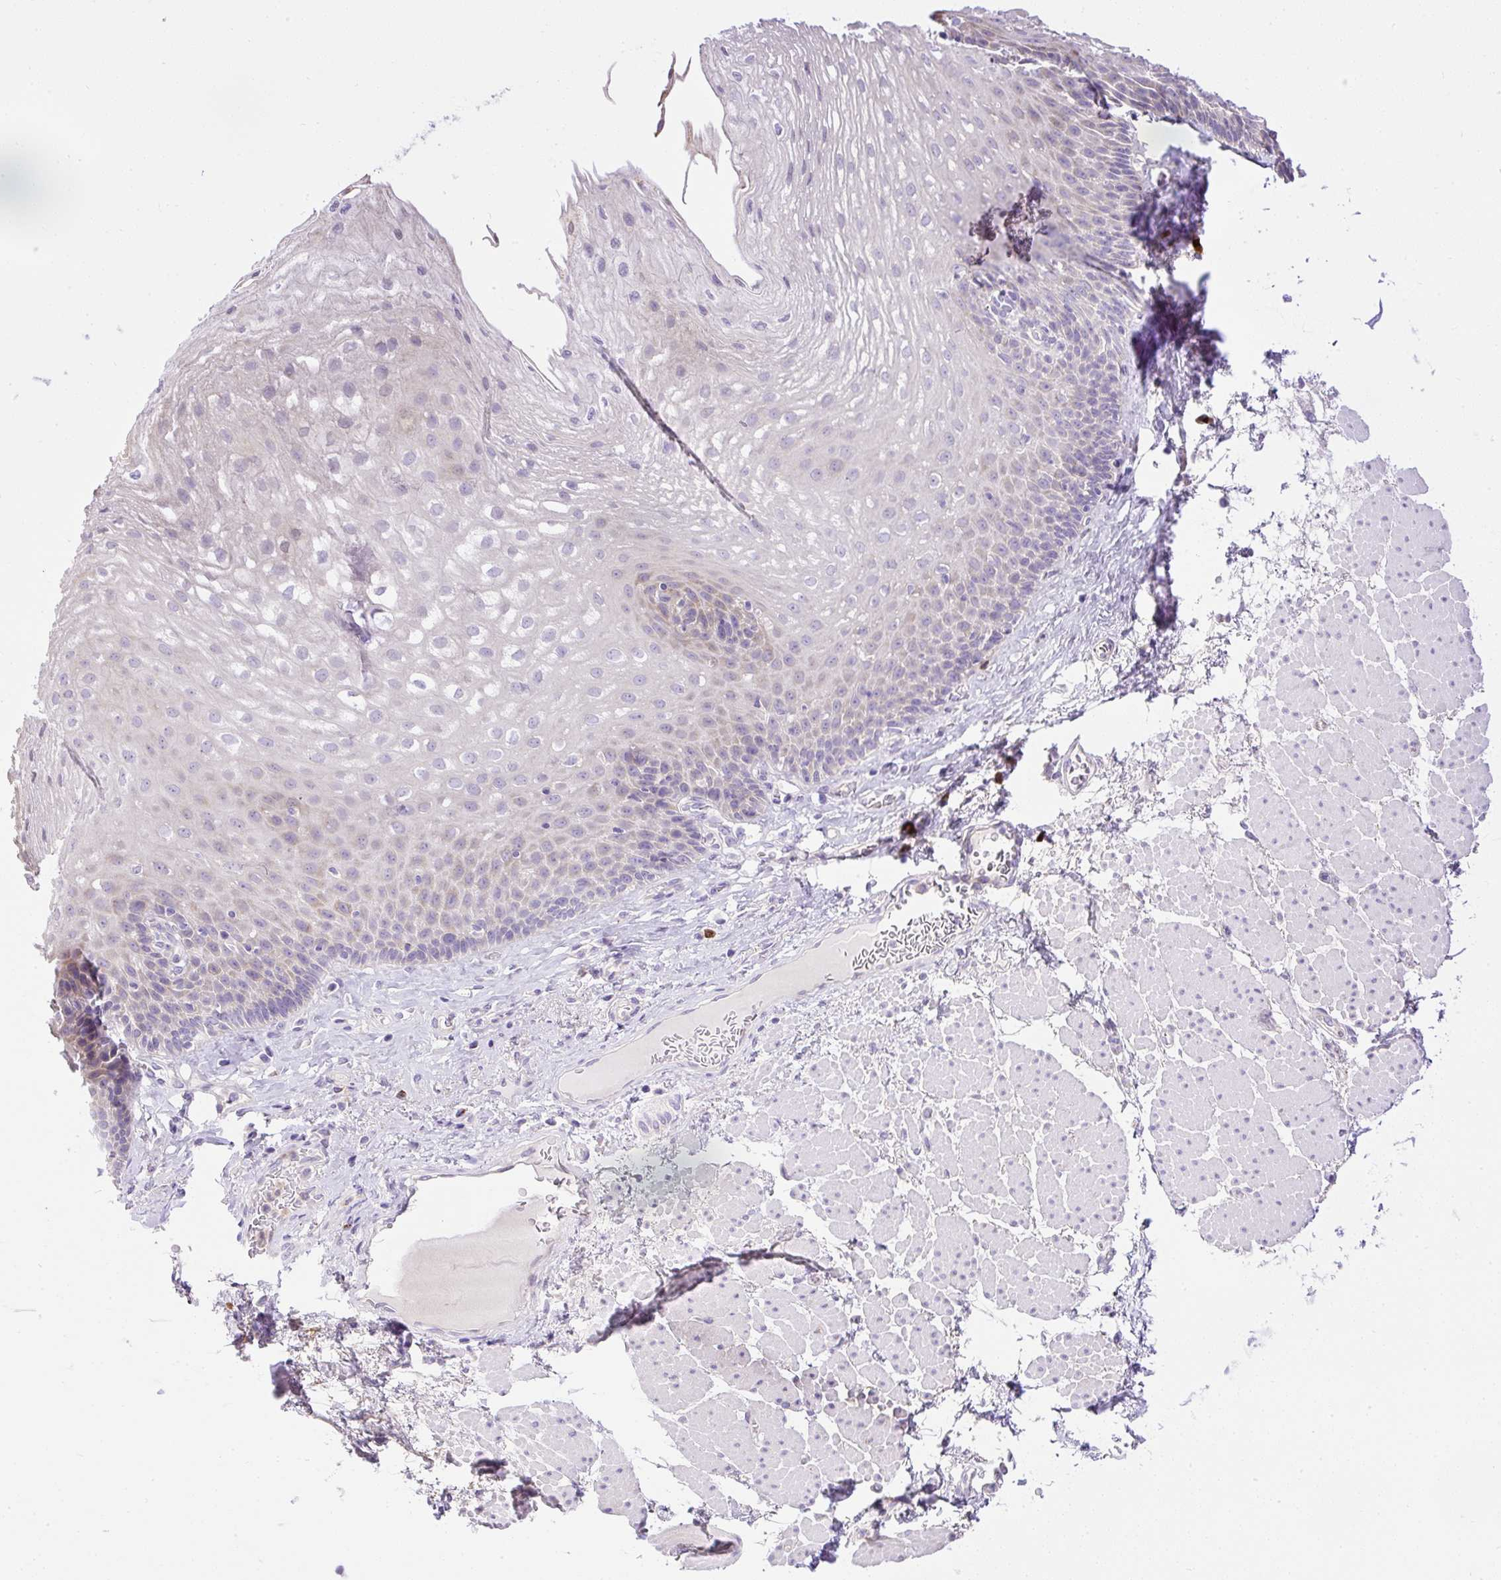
{"staining": {"intensity": "negative", "quantity": "none", "location": "none"}, "tissue": "esophagus", "cell_type": "Squamous epithelial cells", "image_type": "normal", "snomed": [{"axis": "morphology", "description": "Normal tissue, NOS"}, {"axis": "topography", "description": "Esophagus"}], "caption": "There is no significant expression in squamous epithelial cells of esophagus. (DAB (3,3'-diaminobenzidine) immunohistochemistry (IHC) with hematoxylin counter stain).", "gene": "CFAP47", "patient": {"sex": "female", "age": 66}}